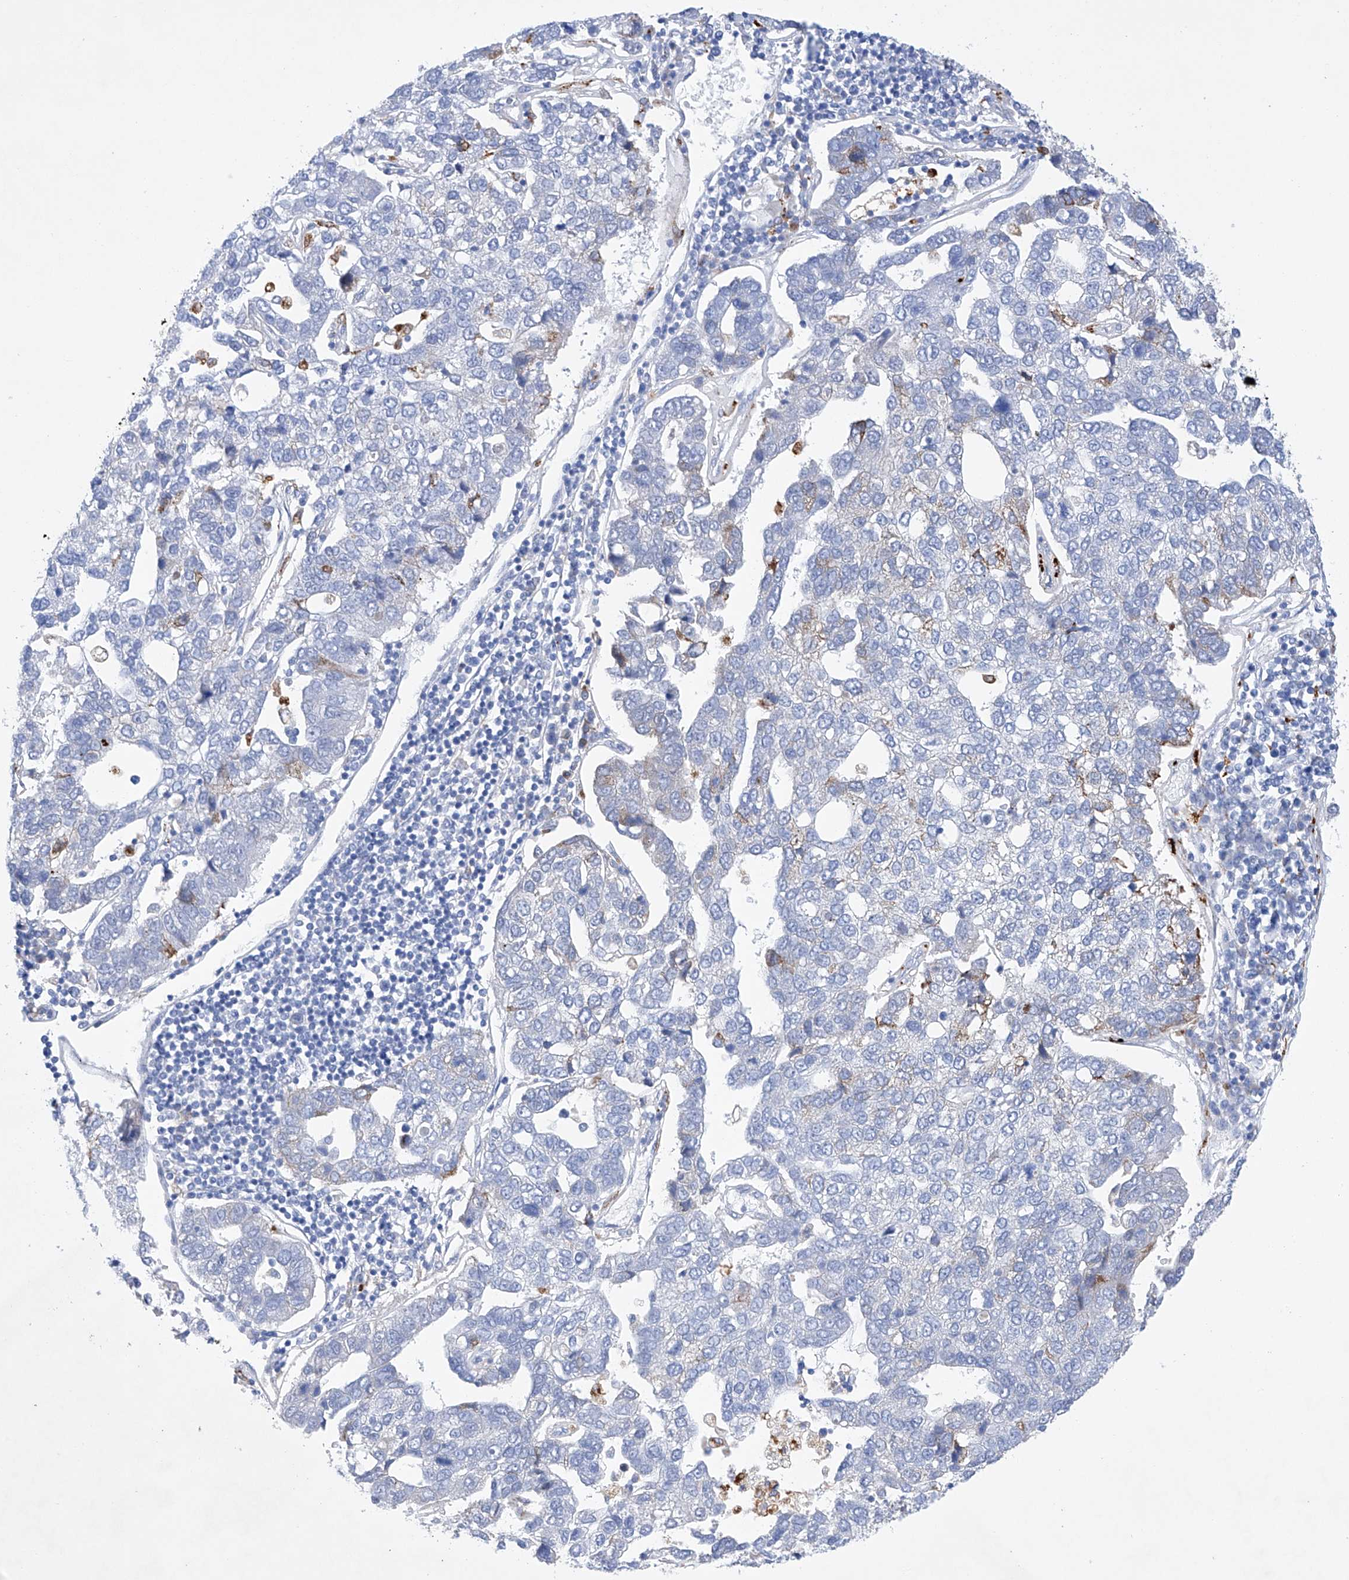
{"staining": {"intensity": "negative", "quantity": "none", "location": "none"}, "tissue": "pancreatic cancer", "cell_type": "Tumor cells", "image_type": "cancer", "snomed": [{"axis": "morphology", "description": "Adenocarcinoma, NOS"}, {"axis": "topography", "description": "Pancreas"}], "caption": "IHC of human adenocarcinoma (pancreatic) exhibits no positivity in tumor cells.", "gene": "LURAP1", "patient": {"sex": "female", "age": 61}}